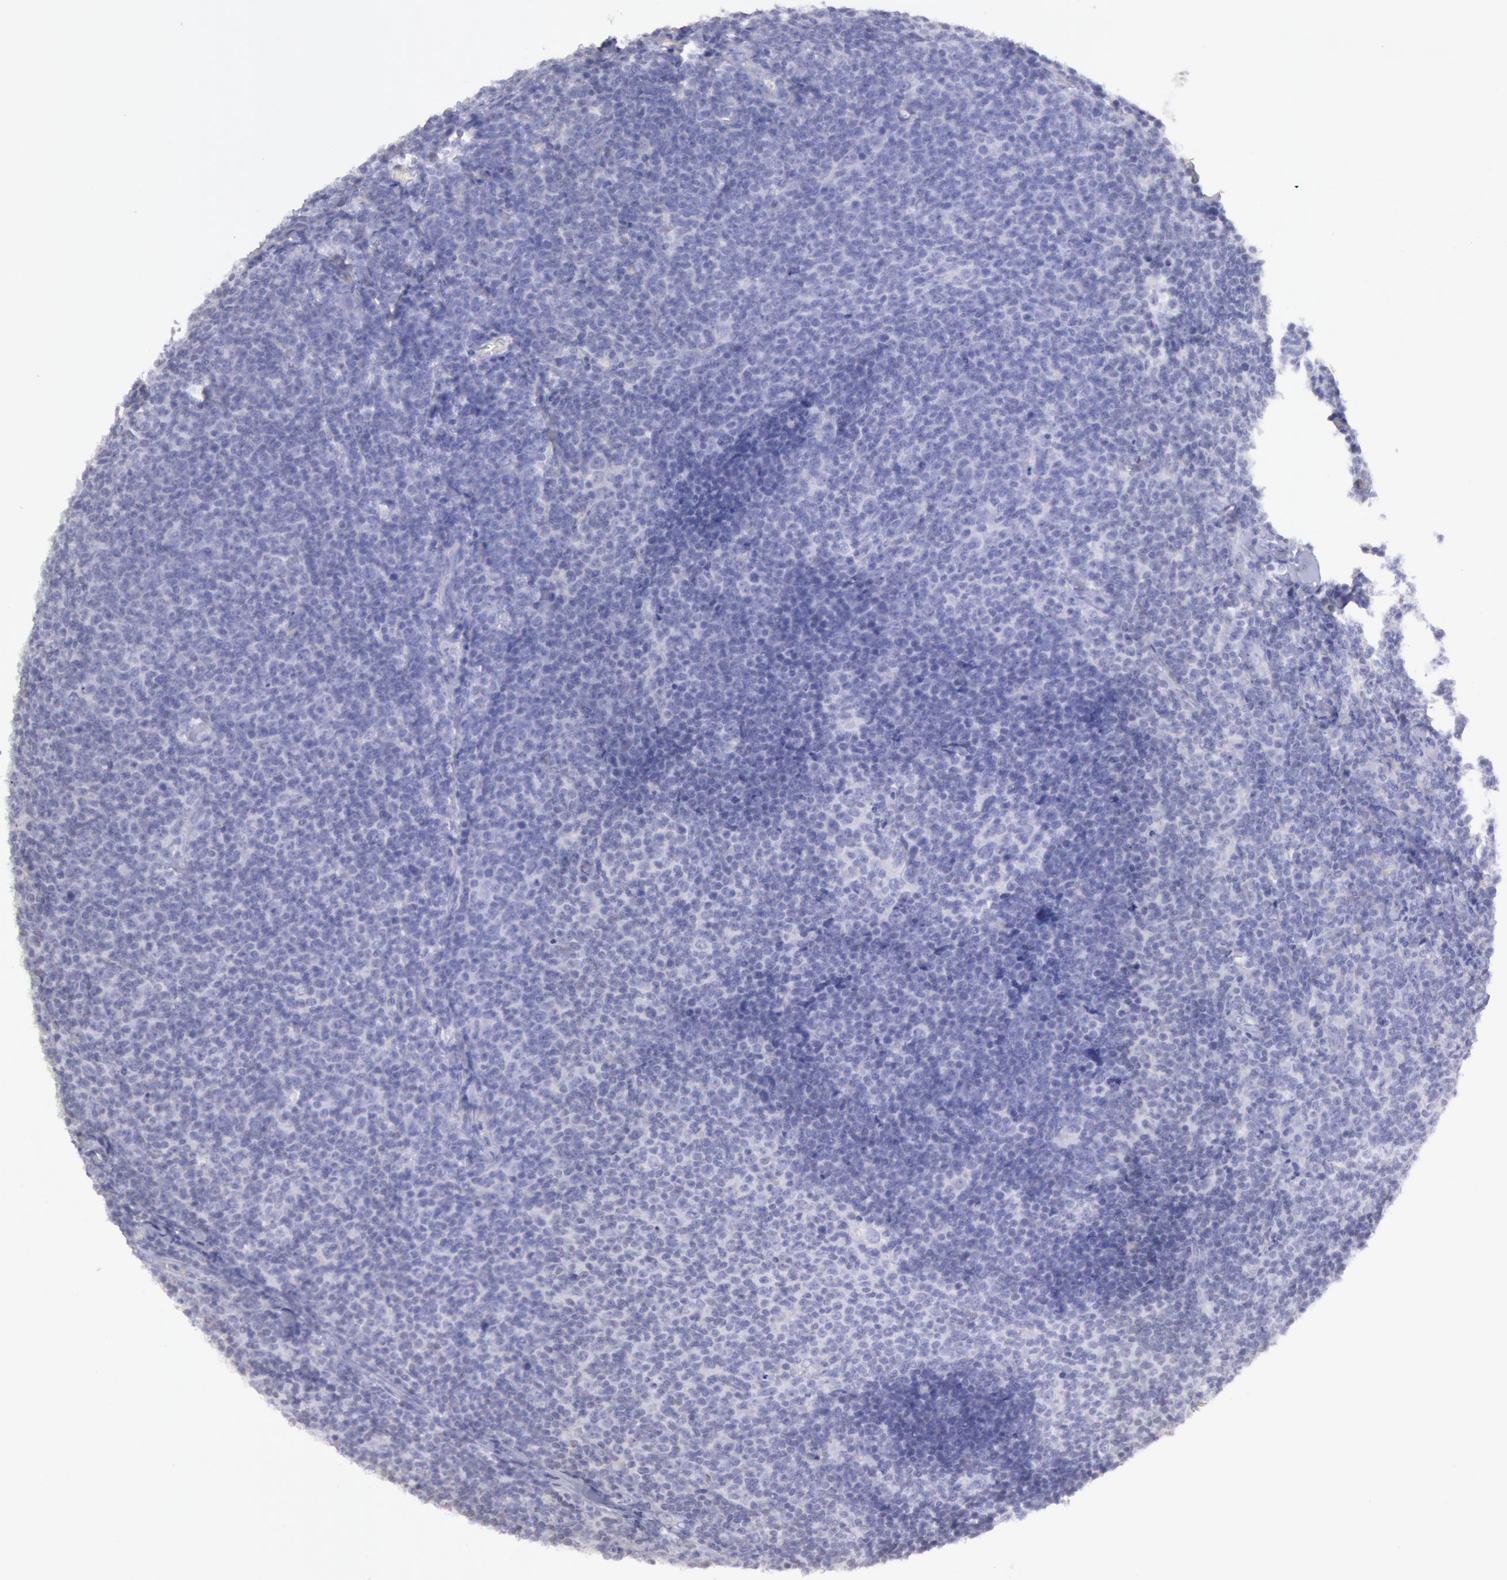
{"staining": {"intensity": "negative", "quantity": "none", "location": "none"}, "tissue": "lymphoma", "cell_type": "Tumor cells", "image_type": "cancer", "snomed": [{"axis": "morphology", "description": "Malignant lymphoma, non-Hodgkin's type, Low grade"}, {"axis": "topography", "description": "Lymph node"}], "caption": "Tumor cells are negative for brown protein staining in lymphoma. (DAB (3,3'-diaminobenzidine) immunohistochemistry (IHC) visualized using brightfield microscopy, high magnification).", "gene": "MYH7", "patient": {"sex": "male", "age": 74}}